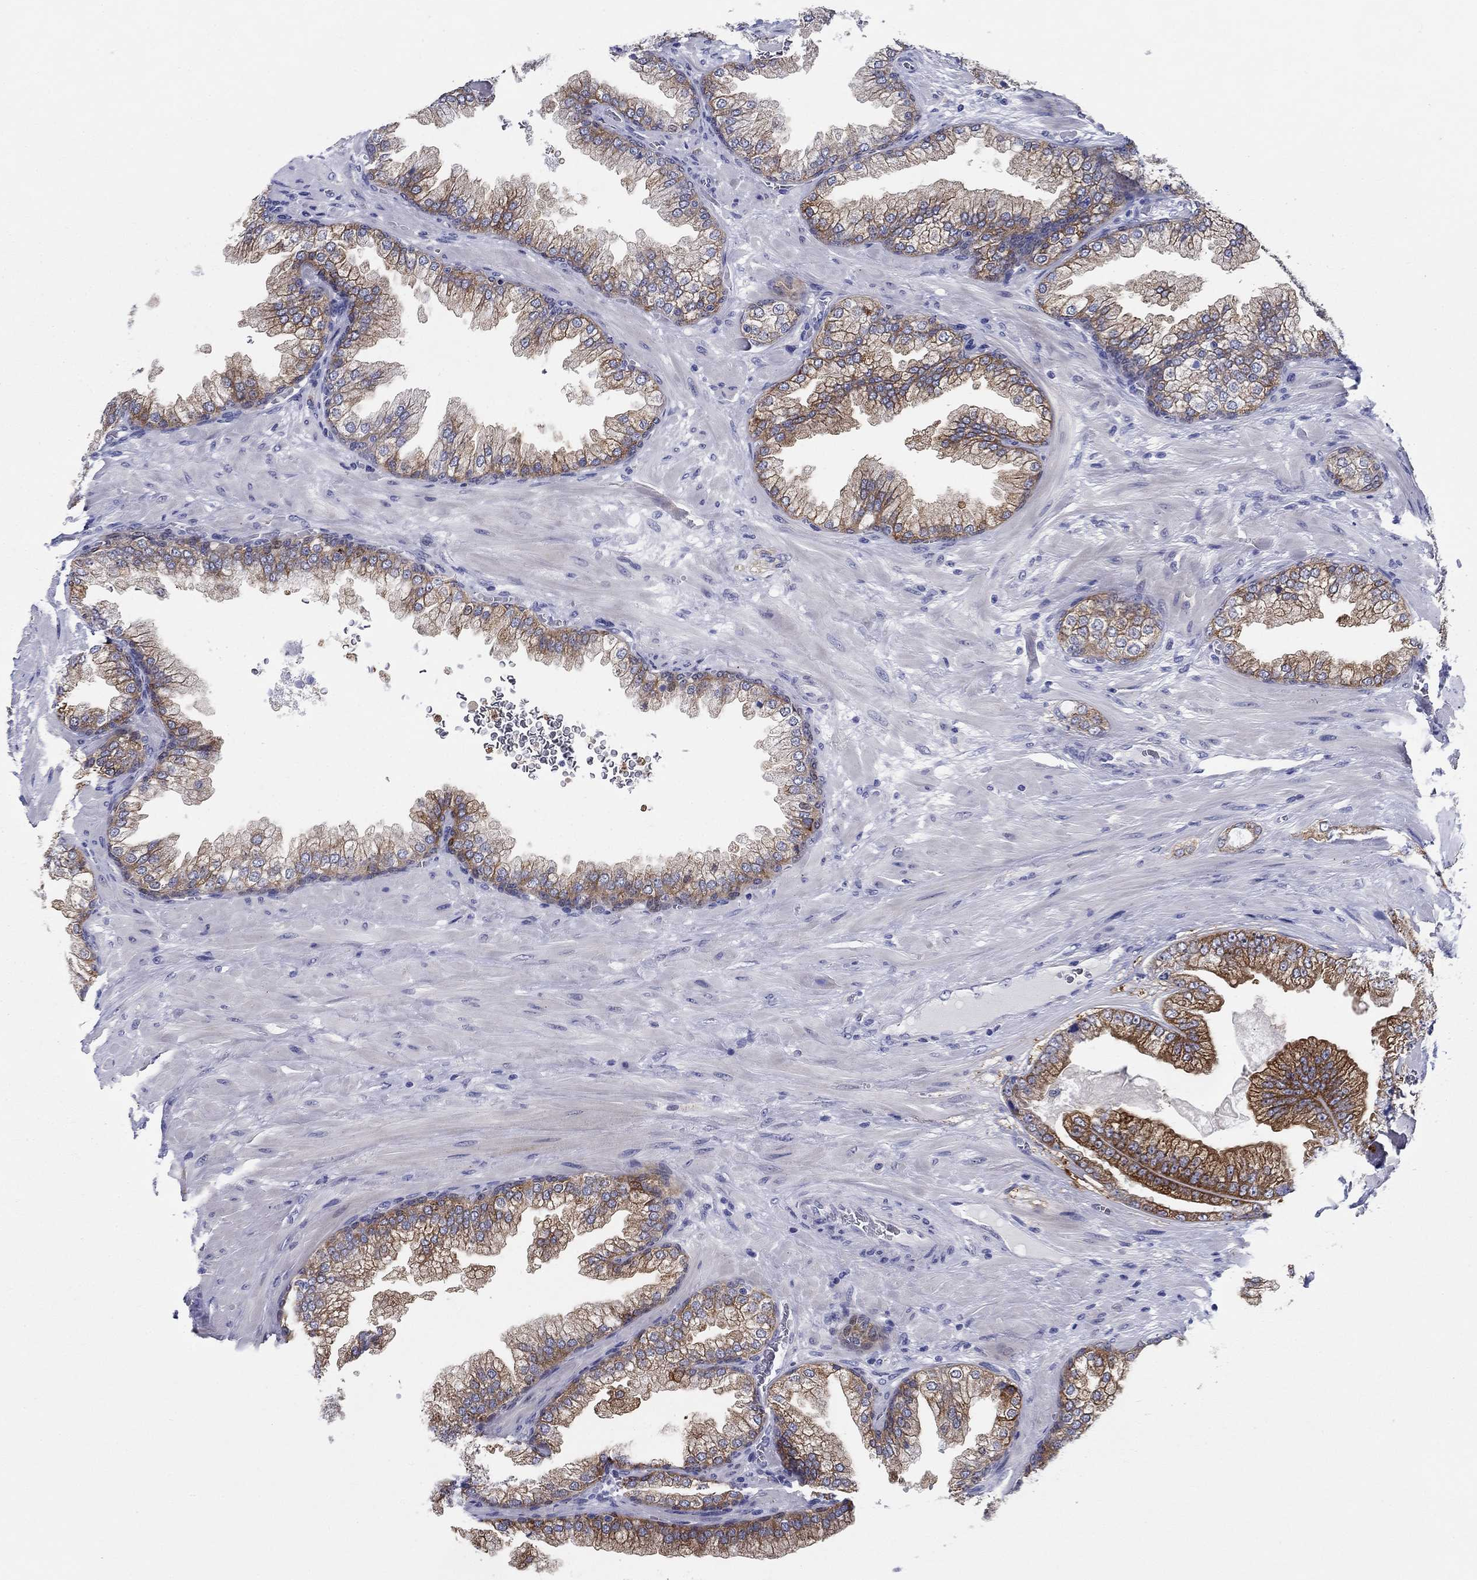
{"staining": {"intensity": "strong", "quantity": ">75%", "location": "cytoplasmic/membranous"}, "tissue": "prostate cancer", "cell_type": "Tumor cells", "image_type": "cancer", "snomed": [{"axis": "morphology", "description": "Adenocarcinoma, Low grade"}, {"axis": "topography", "description": "Prostate"}], "caption": "This histopathology image exhibits low-grade adenocarcinoma (prostate) stained with immunohistochemistry (IHC) to label a protein in brown. The cytoplasmic/membranous of tumor cells show strong positivity for the protein. Nuclei are counter-stained blue.", "gene": "RAP1GAP", "patient": {"sex": "male", "age": 57}}